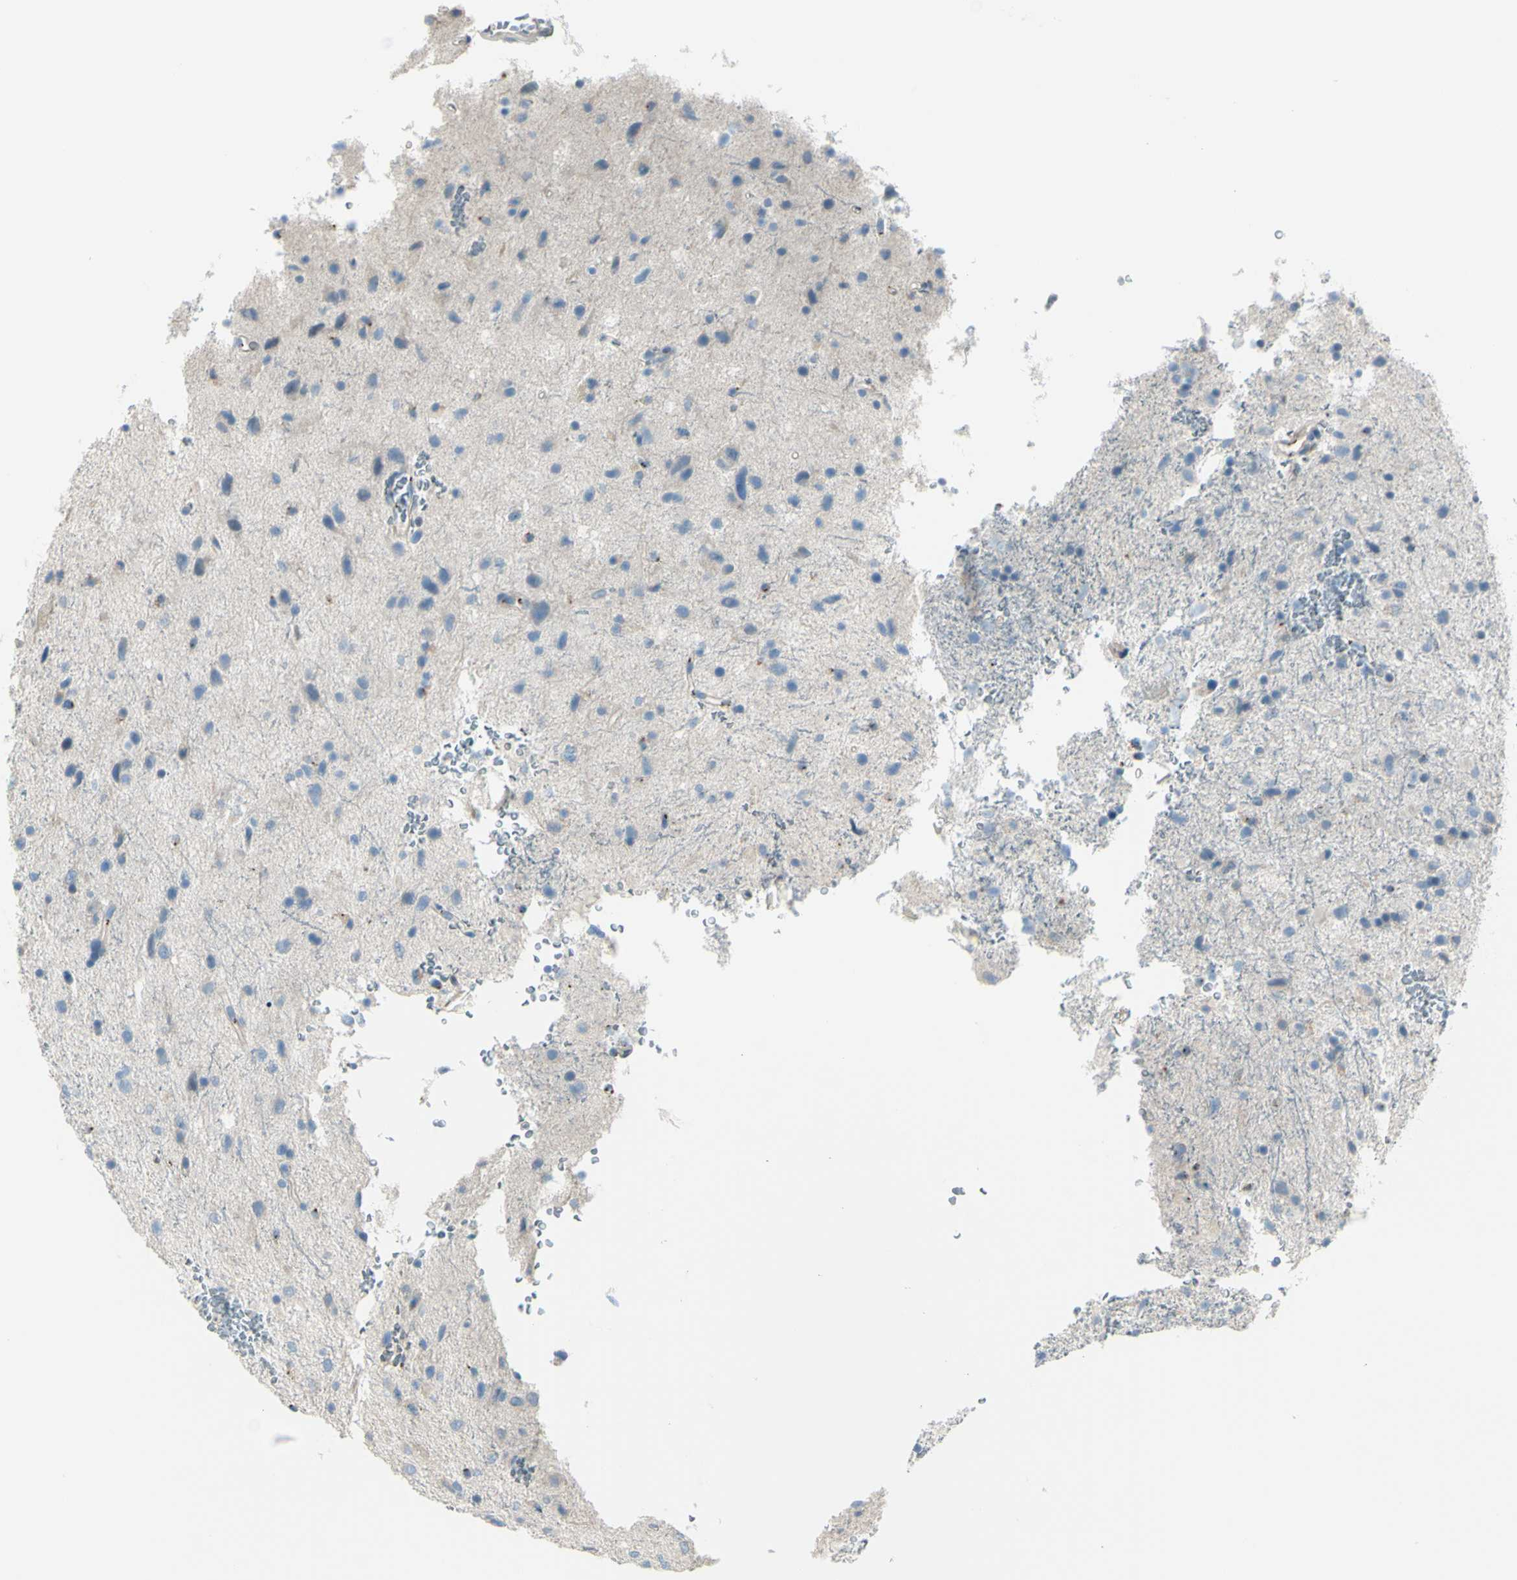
{"staining": {"intensity": "negative", "quantity": "none", "location": "none"}, "tissue": "glioma", "cell_type": "Tumor cells", "image_type": "cancer", "snomed": [{"axis": "morphology", "description": "Glioma, malignant, Low grade"}, {"axis": "topography", "description": "Brain"}], "caption": "Immunohistochemistry (IHC) of glioma demonstrates no staining in tumor cells.", "gene": "B4GALT1", "patient": {"sex": "male", "age": 77}}